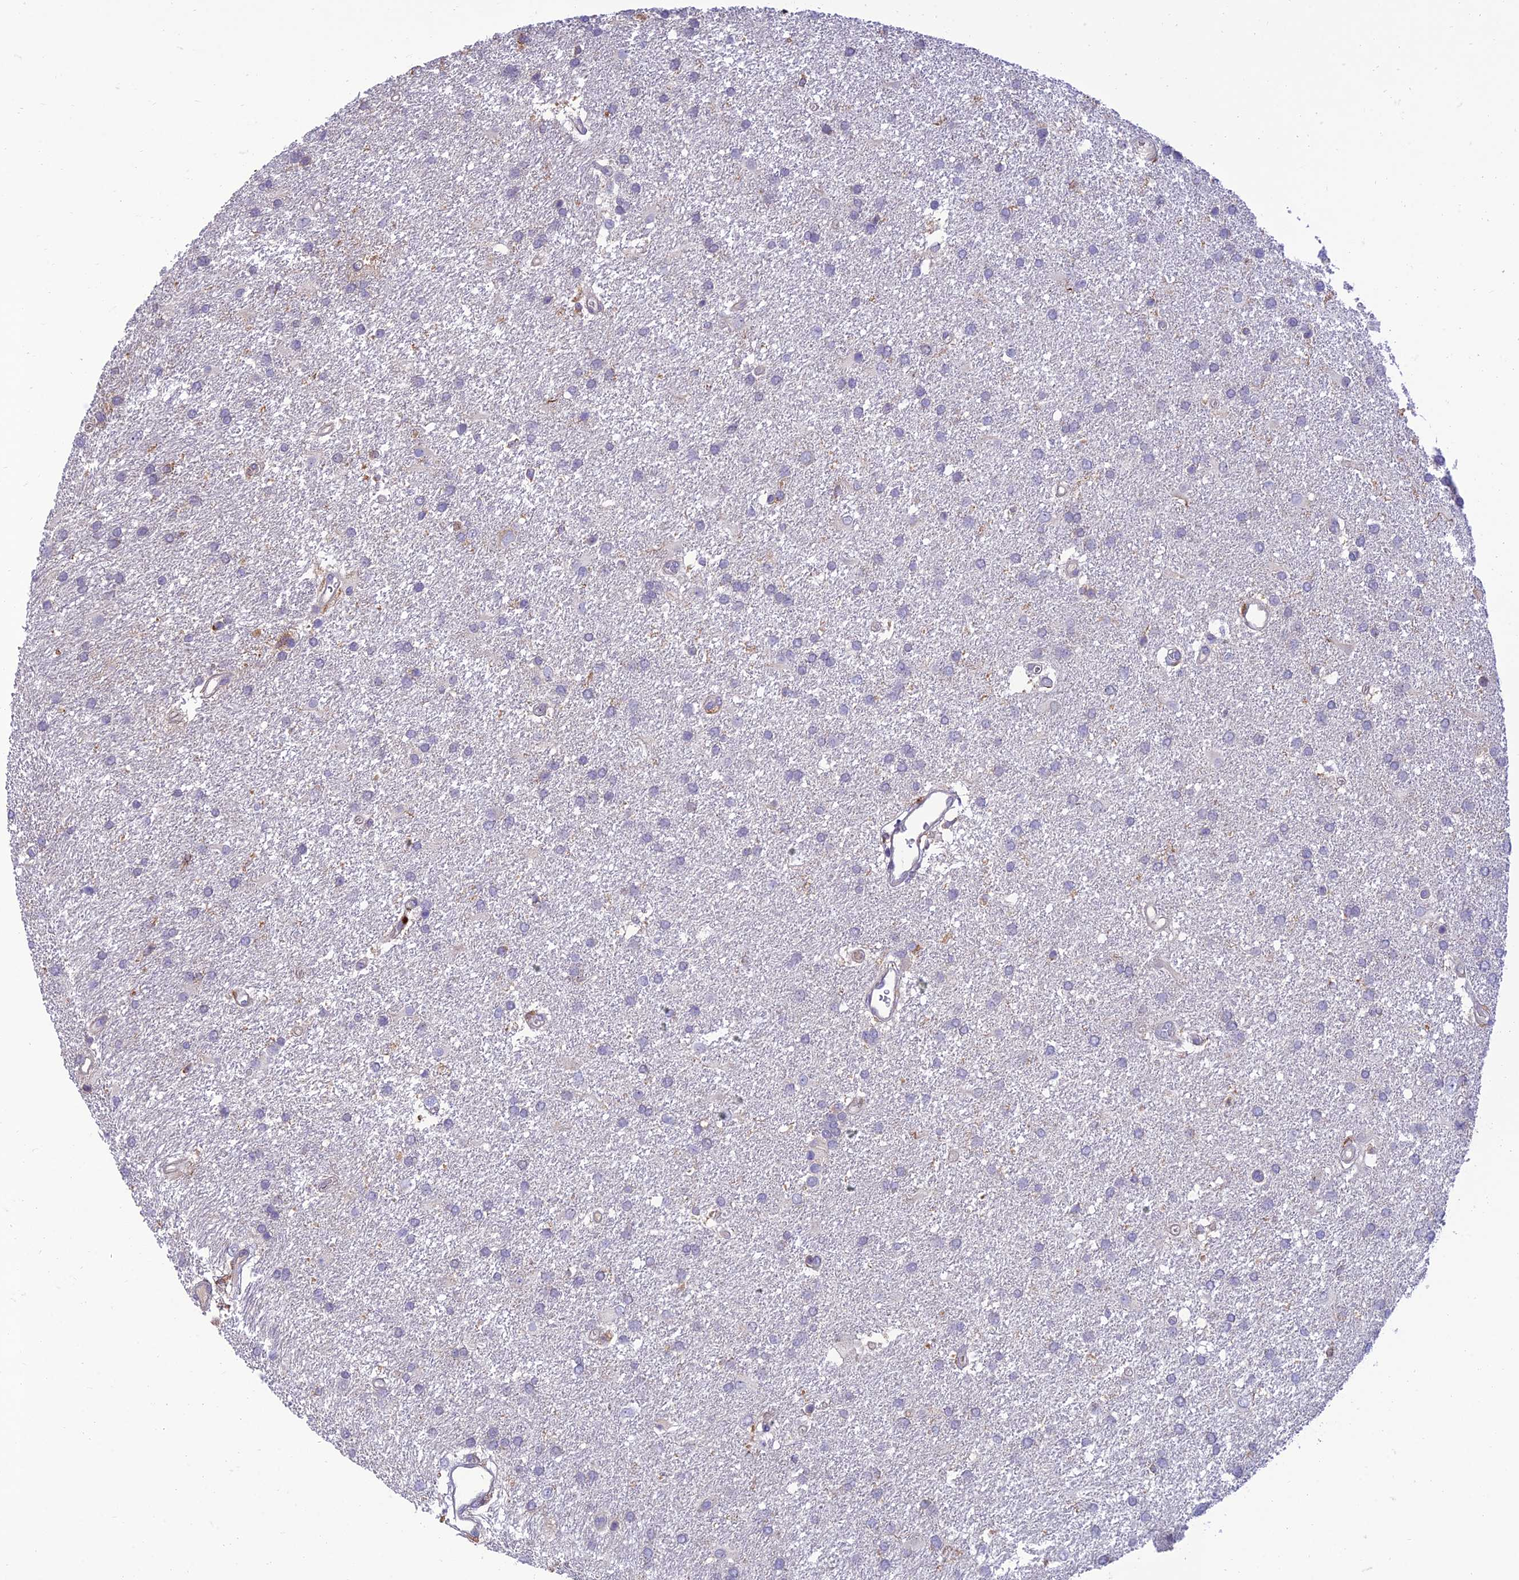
{"staining": {"intensity": "negative", "quantity": "none", "location": "none"}, "tissue": "glioma", "cell_type": "Tumor cells", "image_type": "cancer", "snomed": [{"axis": "morphology", "description": "Glioma, malignant, Low grade"}, {"axis": "topography", "description": "Brain"}], "caption": "Histopathology image shows no significant protein staining in tumor cells of glioma.", "gene": "IRAK3", "patient": {"sex": "male", "age": 66}}